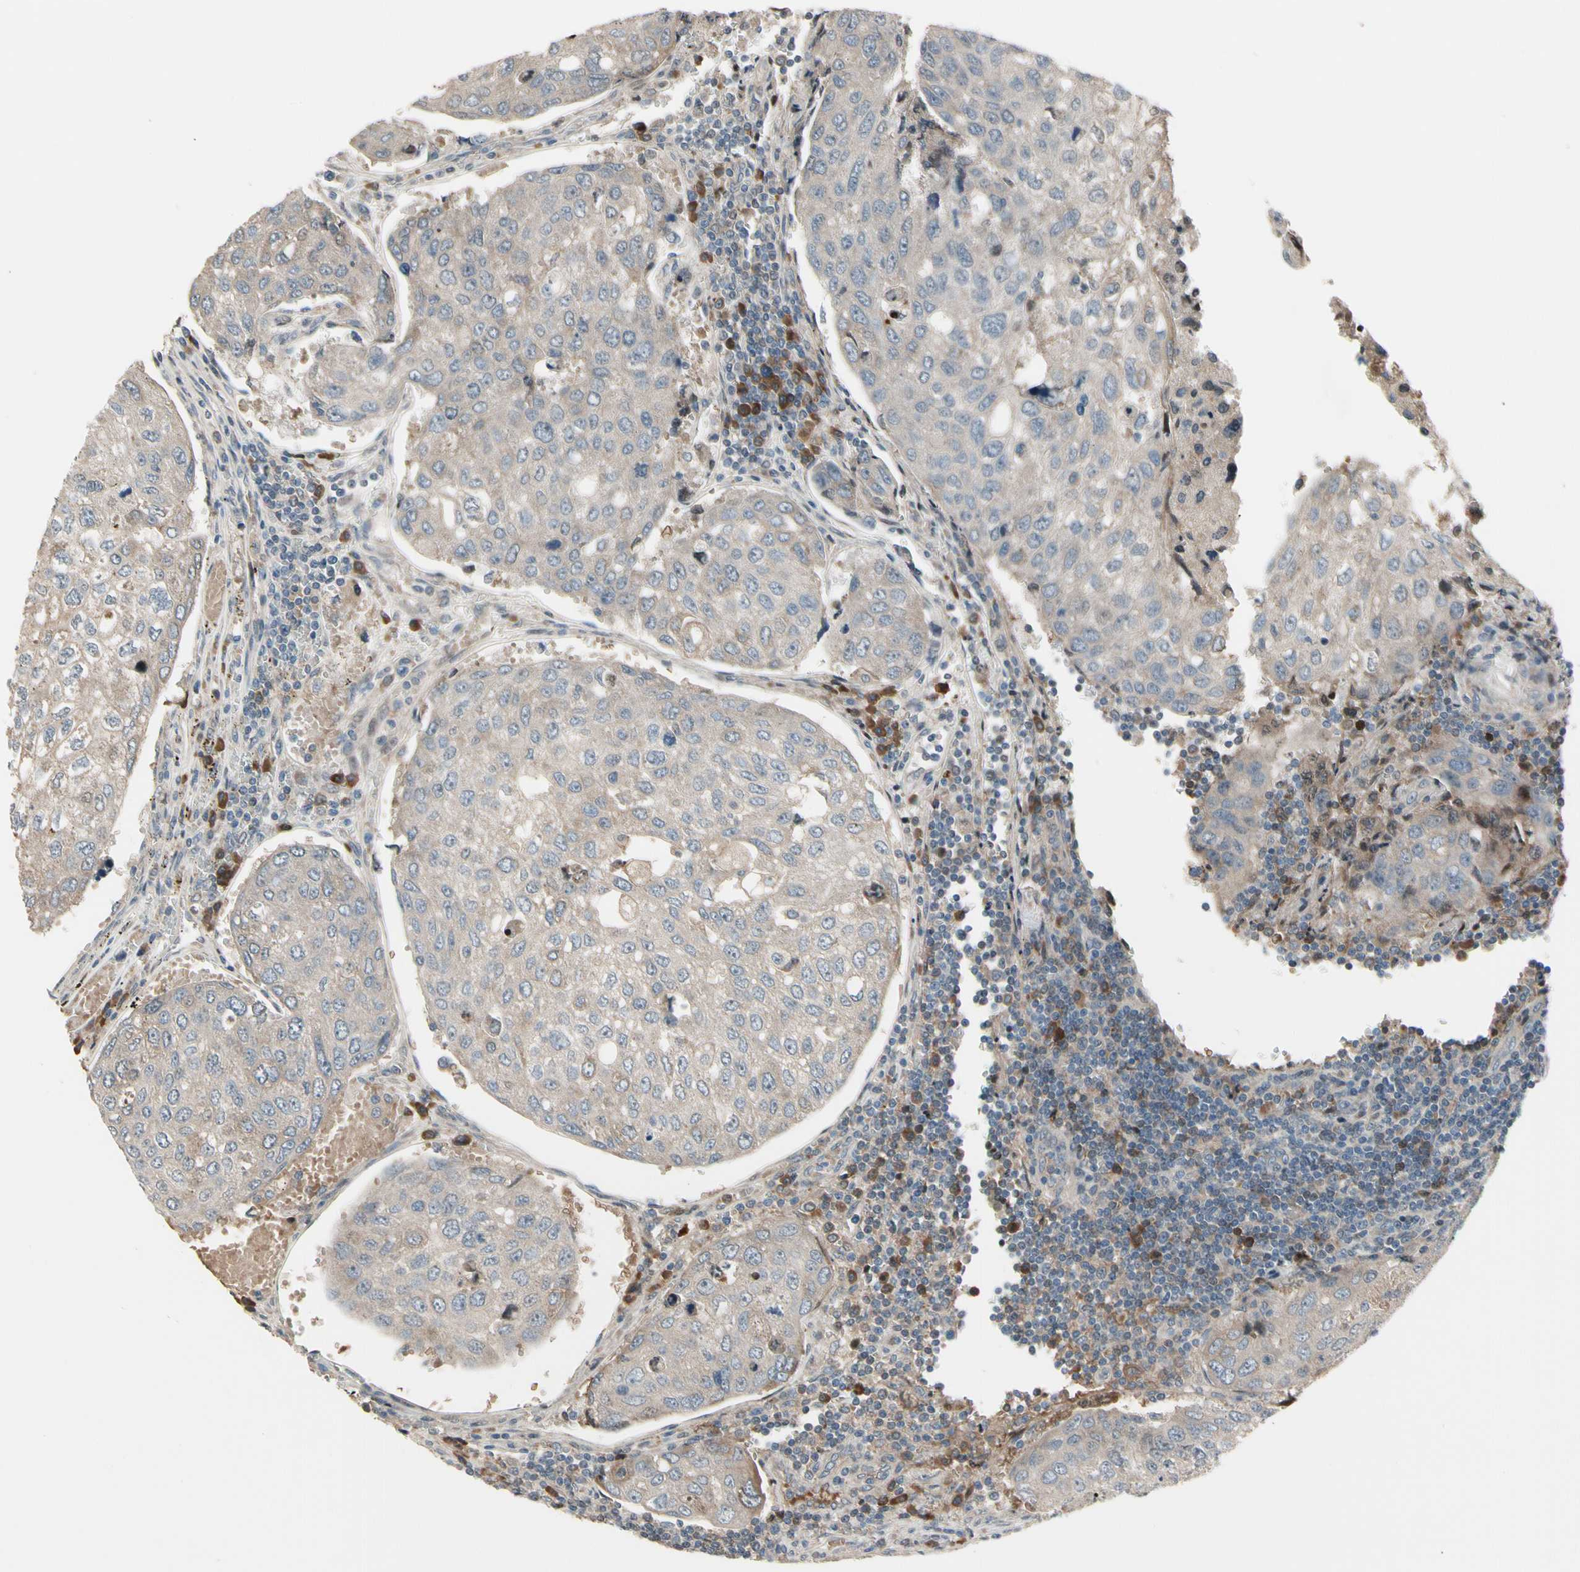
{"staining": {"intensity": "weak", "quantity": "<25%", "location": "cytoplasmic/membranous"}, "tissue": "urothelial cancer", "cell_type": "Tumor cells", "image_type": "cancer", "snomed": [{"axis": "morphology", "description": "Urothelial carcinoma, High grade"}, {"axis": "topography", "description": "Lymph node"}, {"axis": "topography", "description": "Urinary bladder"}], "caption": "Immunohistochemical staining of human urothelial cancer reveals no significant expression in tumor cells. (Stains: DAB (3,3'-diaminobenzidine) IHC with hematoxylin counter stain, Microscopy: brightfield microscopy at high magnification).", "gene": "SNX29", "patient": {"sex": "male", "age": 51}}